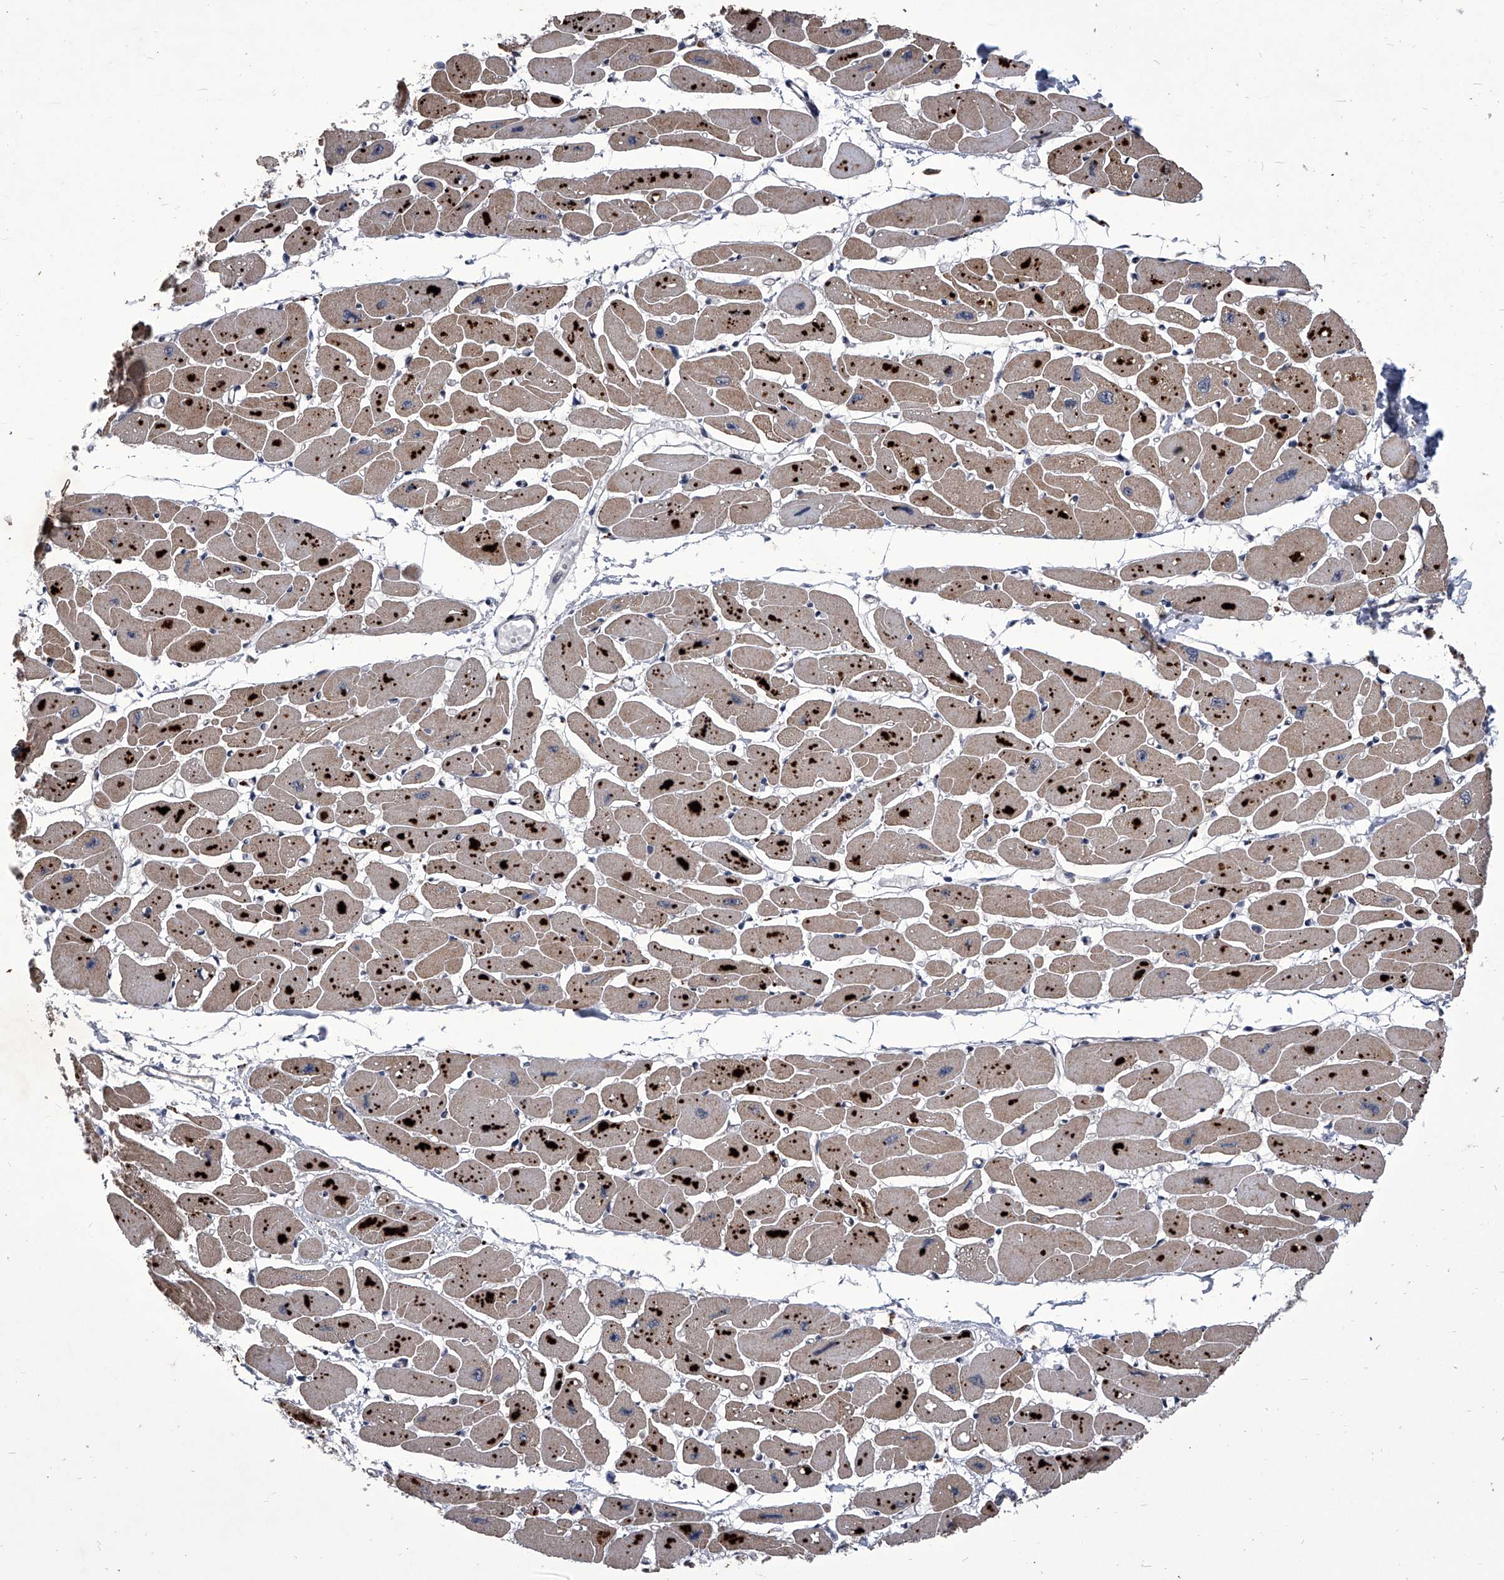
{"staining": {"intensity": "strong", "quantity": "<25%", "location": "cytoplasmic/membranous,nuclear"}, "tissue": "heart muscle", "cell_type": "Cardiomyocytes", "image_type": "normal", "snomed": [{"axis": "morphology", "description": "Normal tissue, NOS"}, {"axis": "topography", "description": "Heart"}], "caption": "Immunohistochemistry (IHC) image of unremarkable human heart muscle stained for a protein (brown), which displays medium levels of strong cytoplasmic/membranous,nuclear positivity in approximately <25% of cardiomyocytes.", "gene": "CMTR1", "patient": {"sex": "female", "age": 54}}